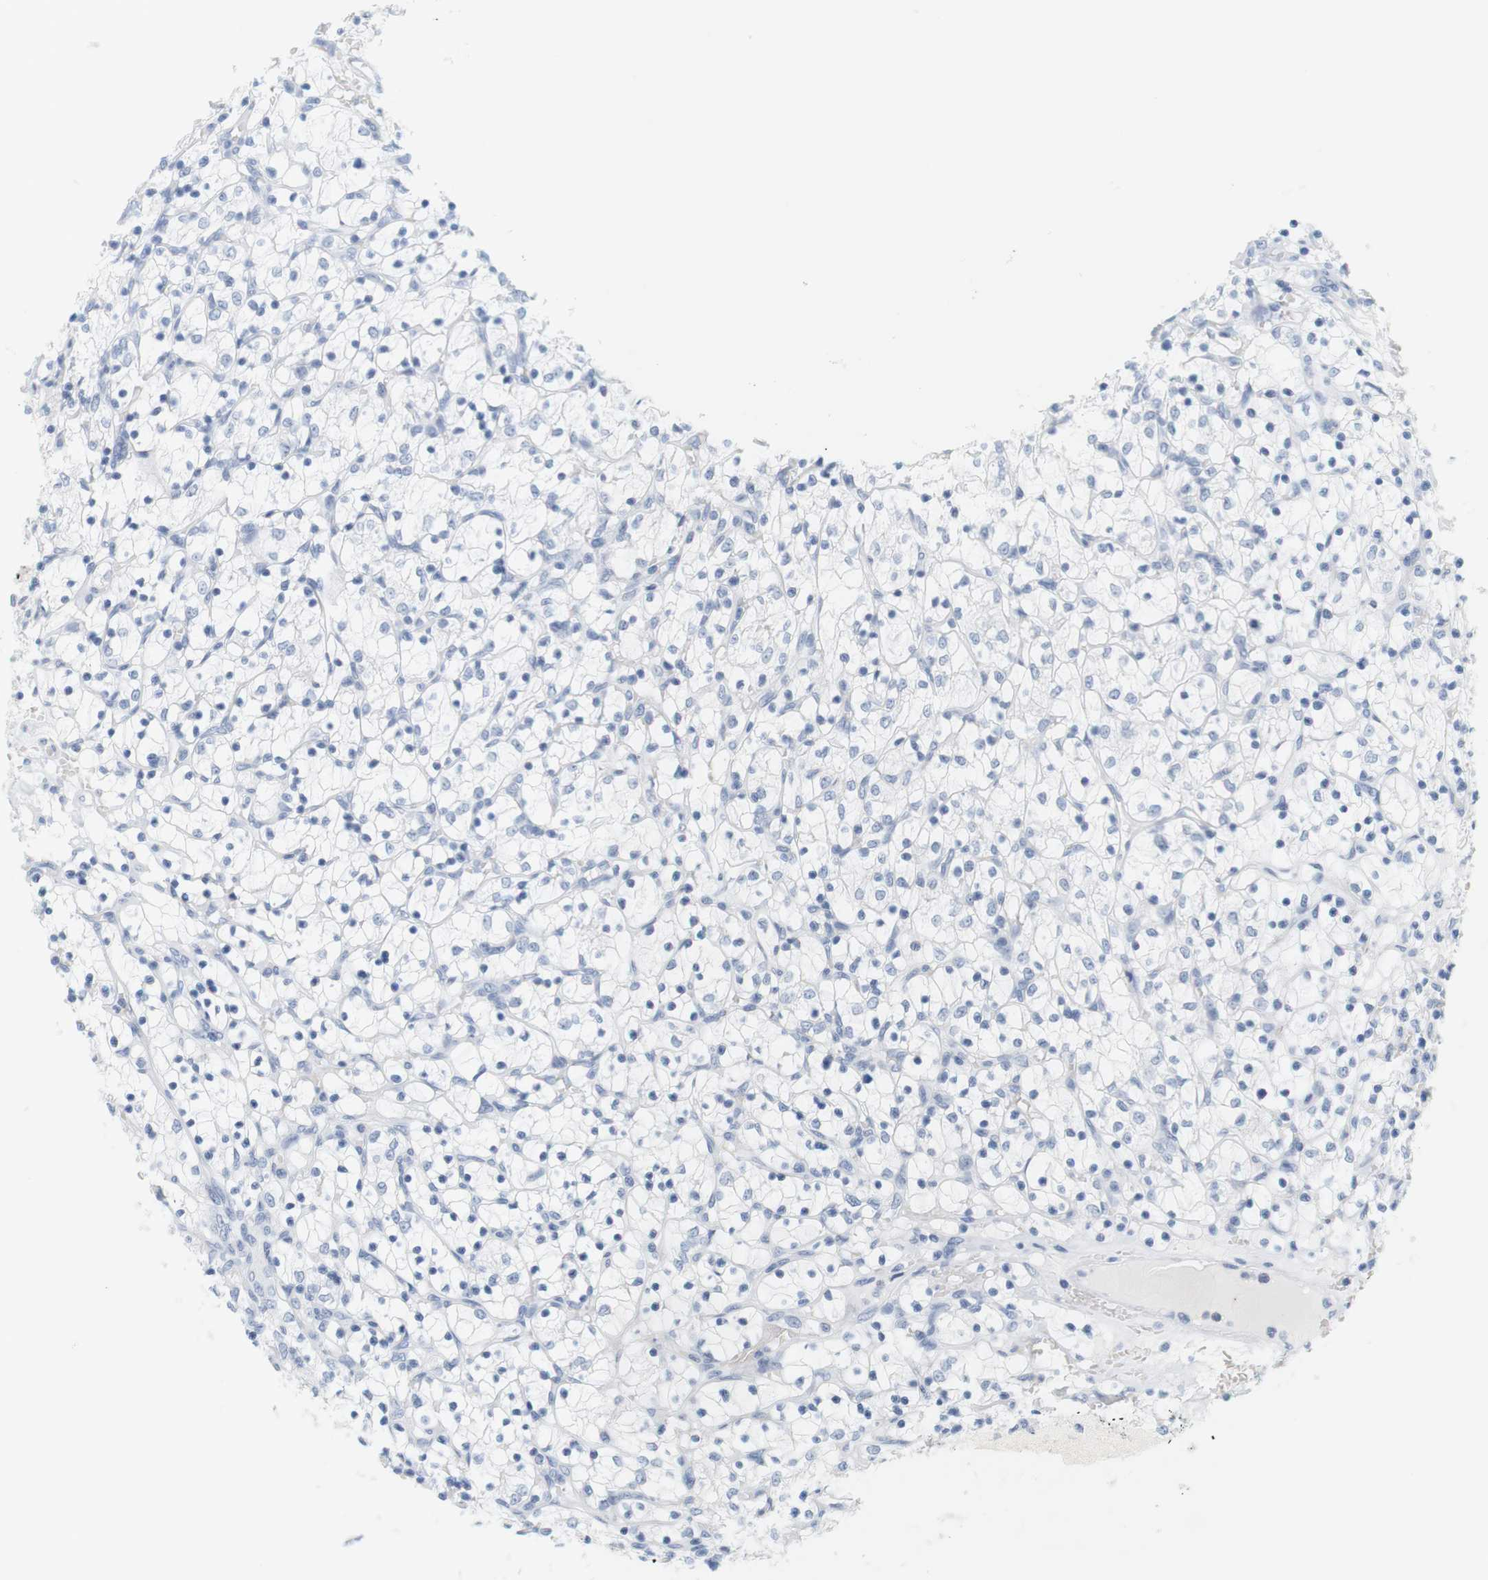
{"staining": {"intensity": "negative", "quantity": "none", "location": "none"}, "tissue": "renal cancer", "cell_type": "Tumor cells", "image_type": "cancer", "snomed": [{"axis": "morphology", "description": "Adenocarcinoma, NOS"}, {"axis": "topography", "description": "Kidney"}], "caption": "There is no significant positivity in tumor cells of renal cancer (adenocarcinoma). (DAB immunohistochemistry, high magnification).", "gene": "OPRM1", "patient": {"sex": "female", "age": 69}}